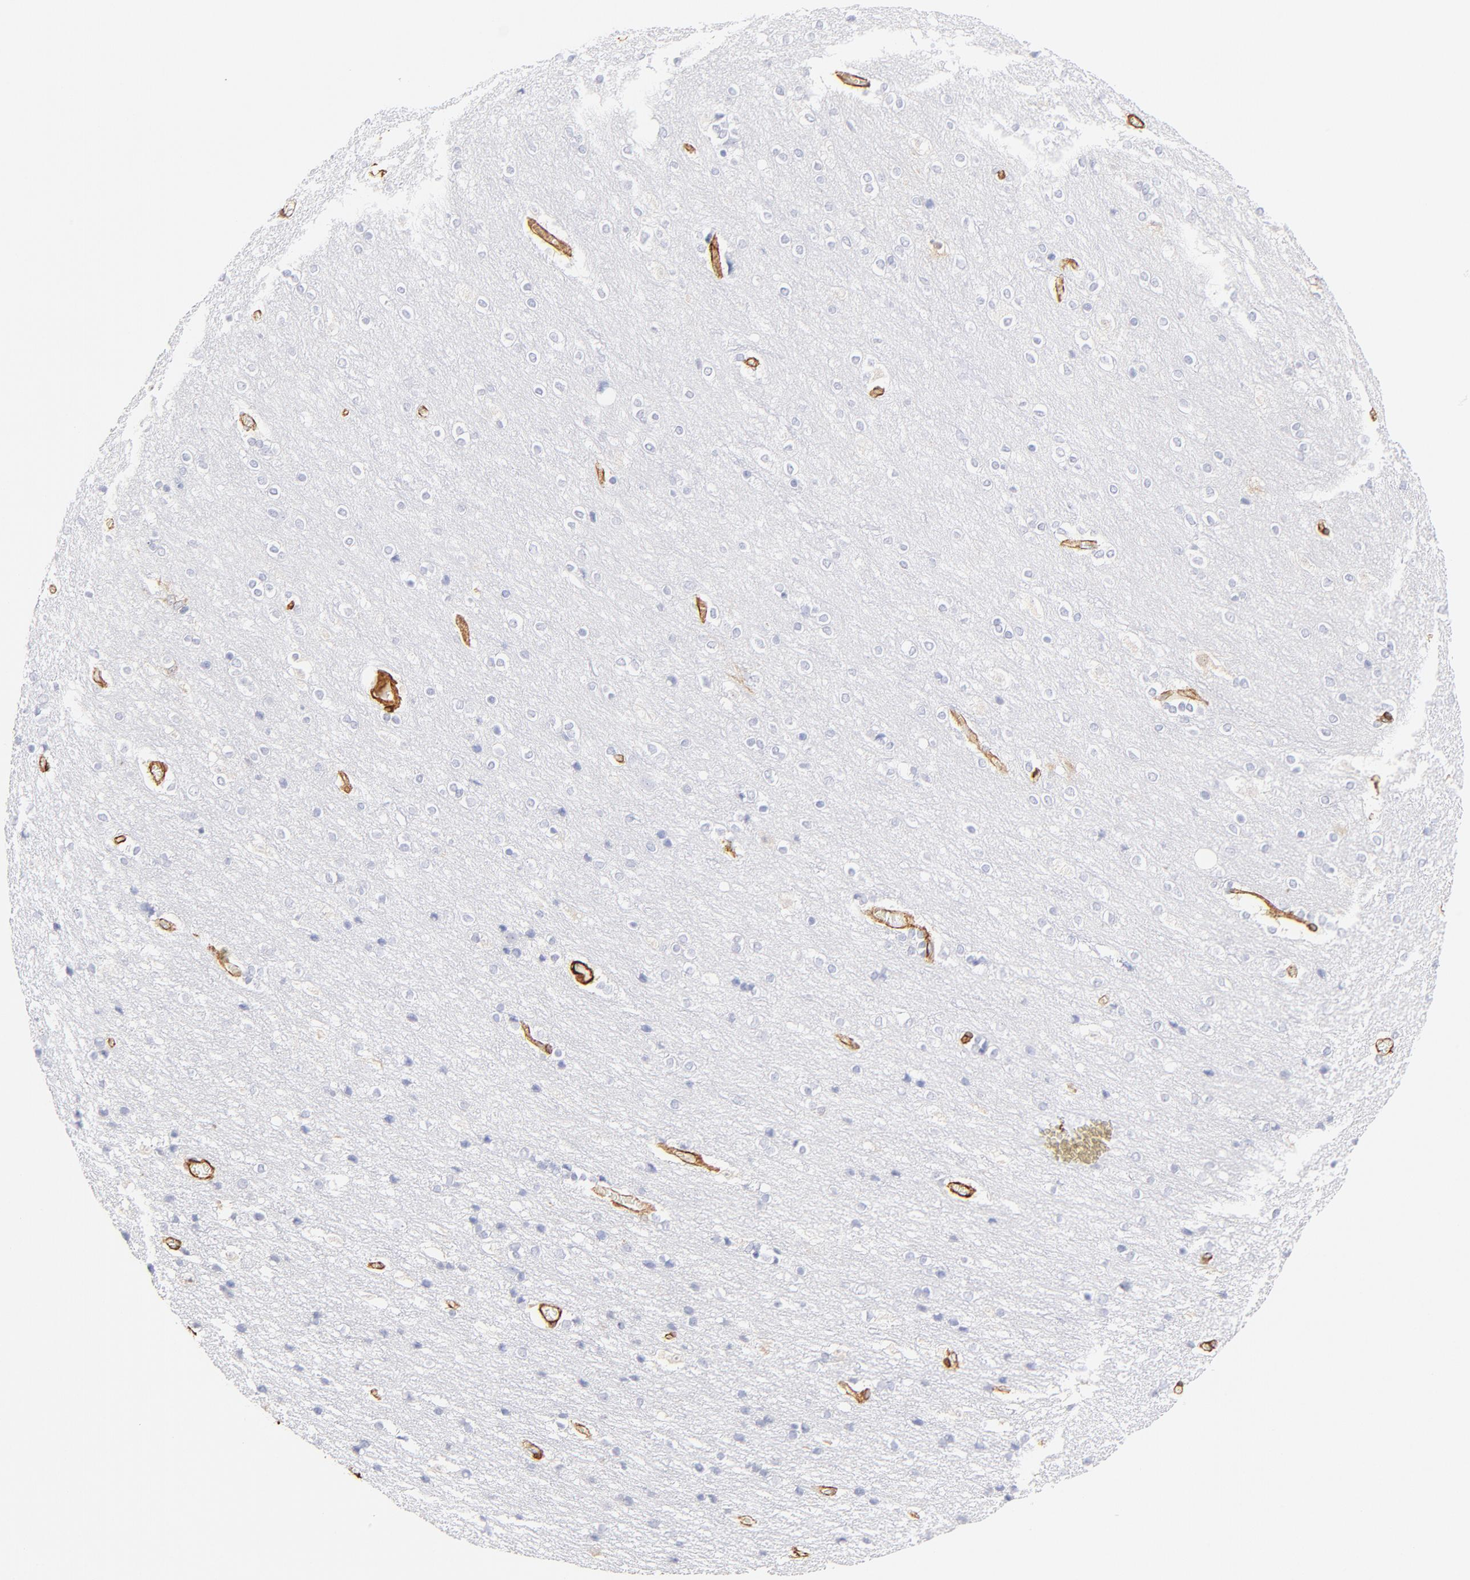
{"staining": {"intensity": "moderate", "quantity": ">75%", "location": "cytoplasmic/membranous"}, "tissue": "cerebral cortex", "cell_type": "Endothelial cells", "image_type": "normal", "snomed": [{"axis": "morphology", "description": "Normal tissue, NOS"}, {"axis": "topography", "description": "Cerebral cortex"}], "caption": "Benign cerebral cortex exhibits moderate cytoplasmic/membranous staining in about >75% of endothelial cells (Stains: DAB (3,3'-diaminobenzidine) in brown, nuclei in blue, Microscopy: brightfield microscopy at high magnification)..", "gene": "FLNA", "patient": {"sex": "female", "age": 54}}